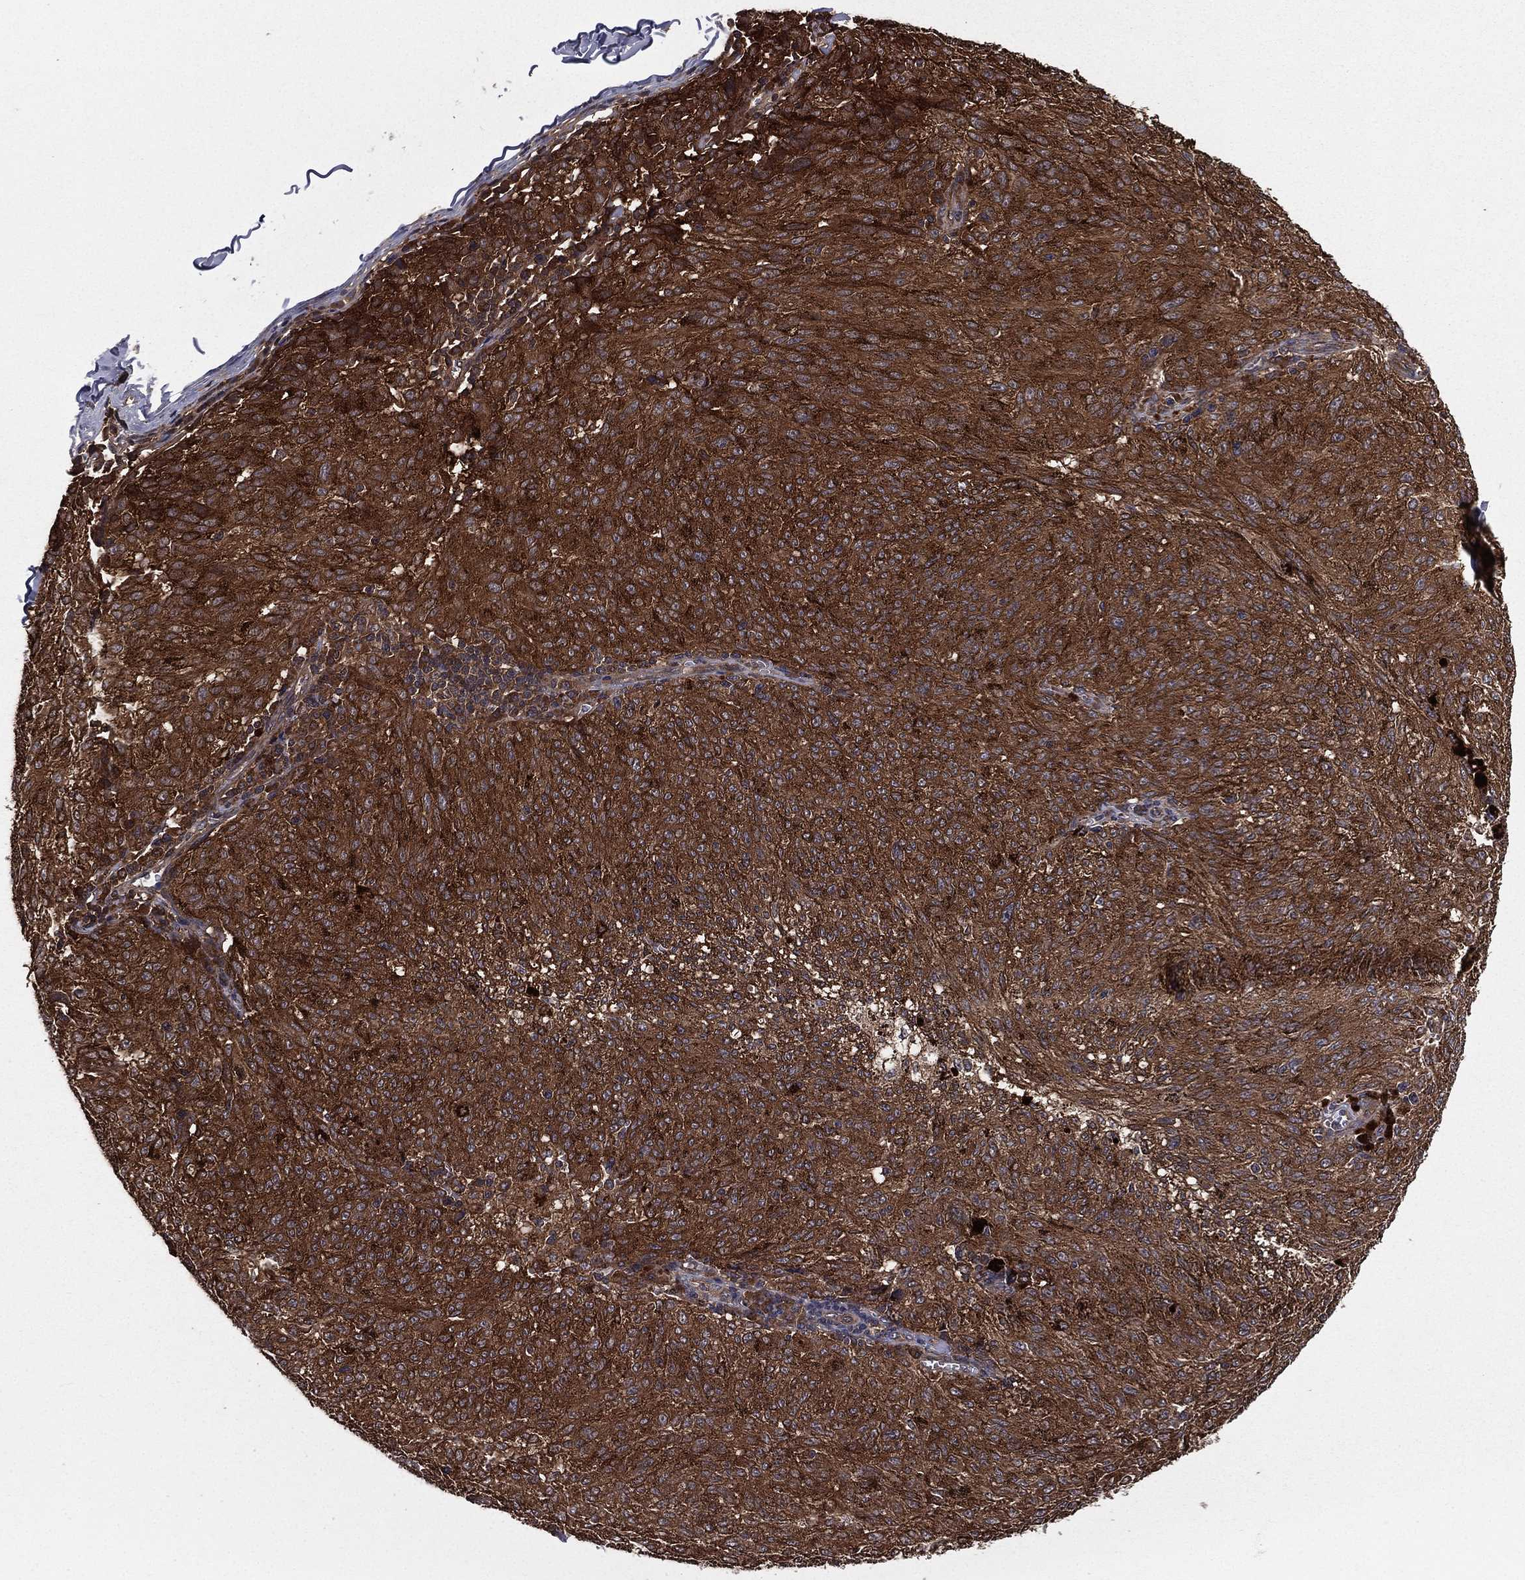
{"staining": {"intensity": "strong", "quantity": ">75%", "location": "cytoplasmic/membranous"}, "tissue": "melanoma", "cell_type": "Tumor cells", "image_type": "cancer", "snomed": [{"axis": "morphology", "description": "Malignant melanoma, NOS"}, {"axis": "topography", "description": "Skin"}], "caption": "About >75% of tumor cells in human malignant melanoma demonstrate strong cytoplasmic/membranous protein staining as visualized by brown immunohistochemical staining.", "gene": "CERT1", "patient": {"sex": "female", "age": 72}}